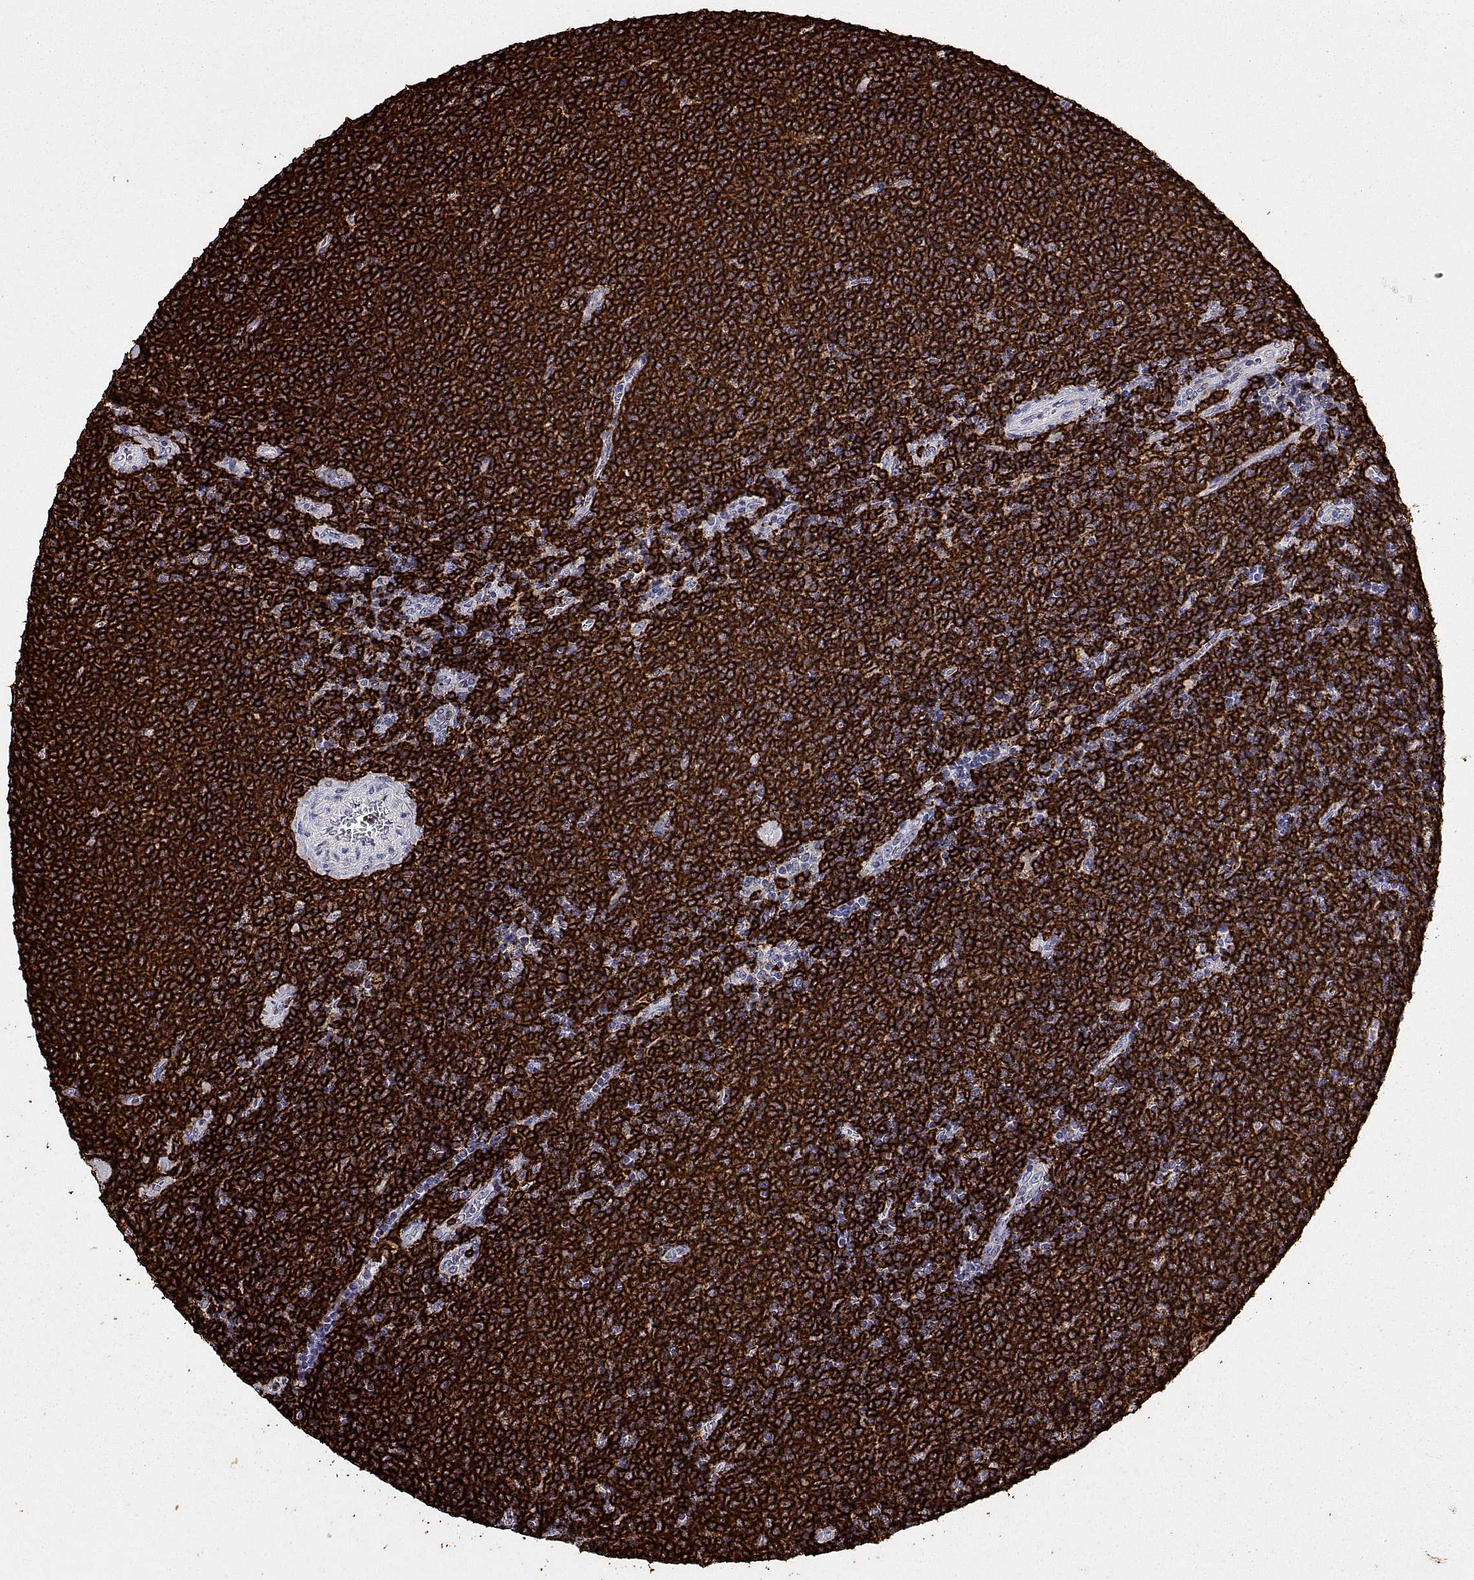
{"staining": {"intensity": "strong", "quantity": ">75%", "location": "cytoplasmic/membranous"}, "tissue": "lymphoma", "cell_type": "Tumor cells", "image_type": "cancer", "snomed": [{"axis": "morphology", "description": "Malignant lymphoma, non-Hodgkin's type, Low grade"}, {"axis": "topography", "description": "Lymph node"}], "caption": "Human lymphoma stained with a protein marker displays strong staining in tumor cells.", "gene": "MS4A1", "patient": {"sex": "male", "age": 52}}